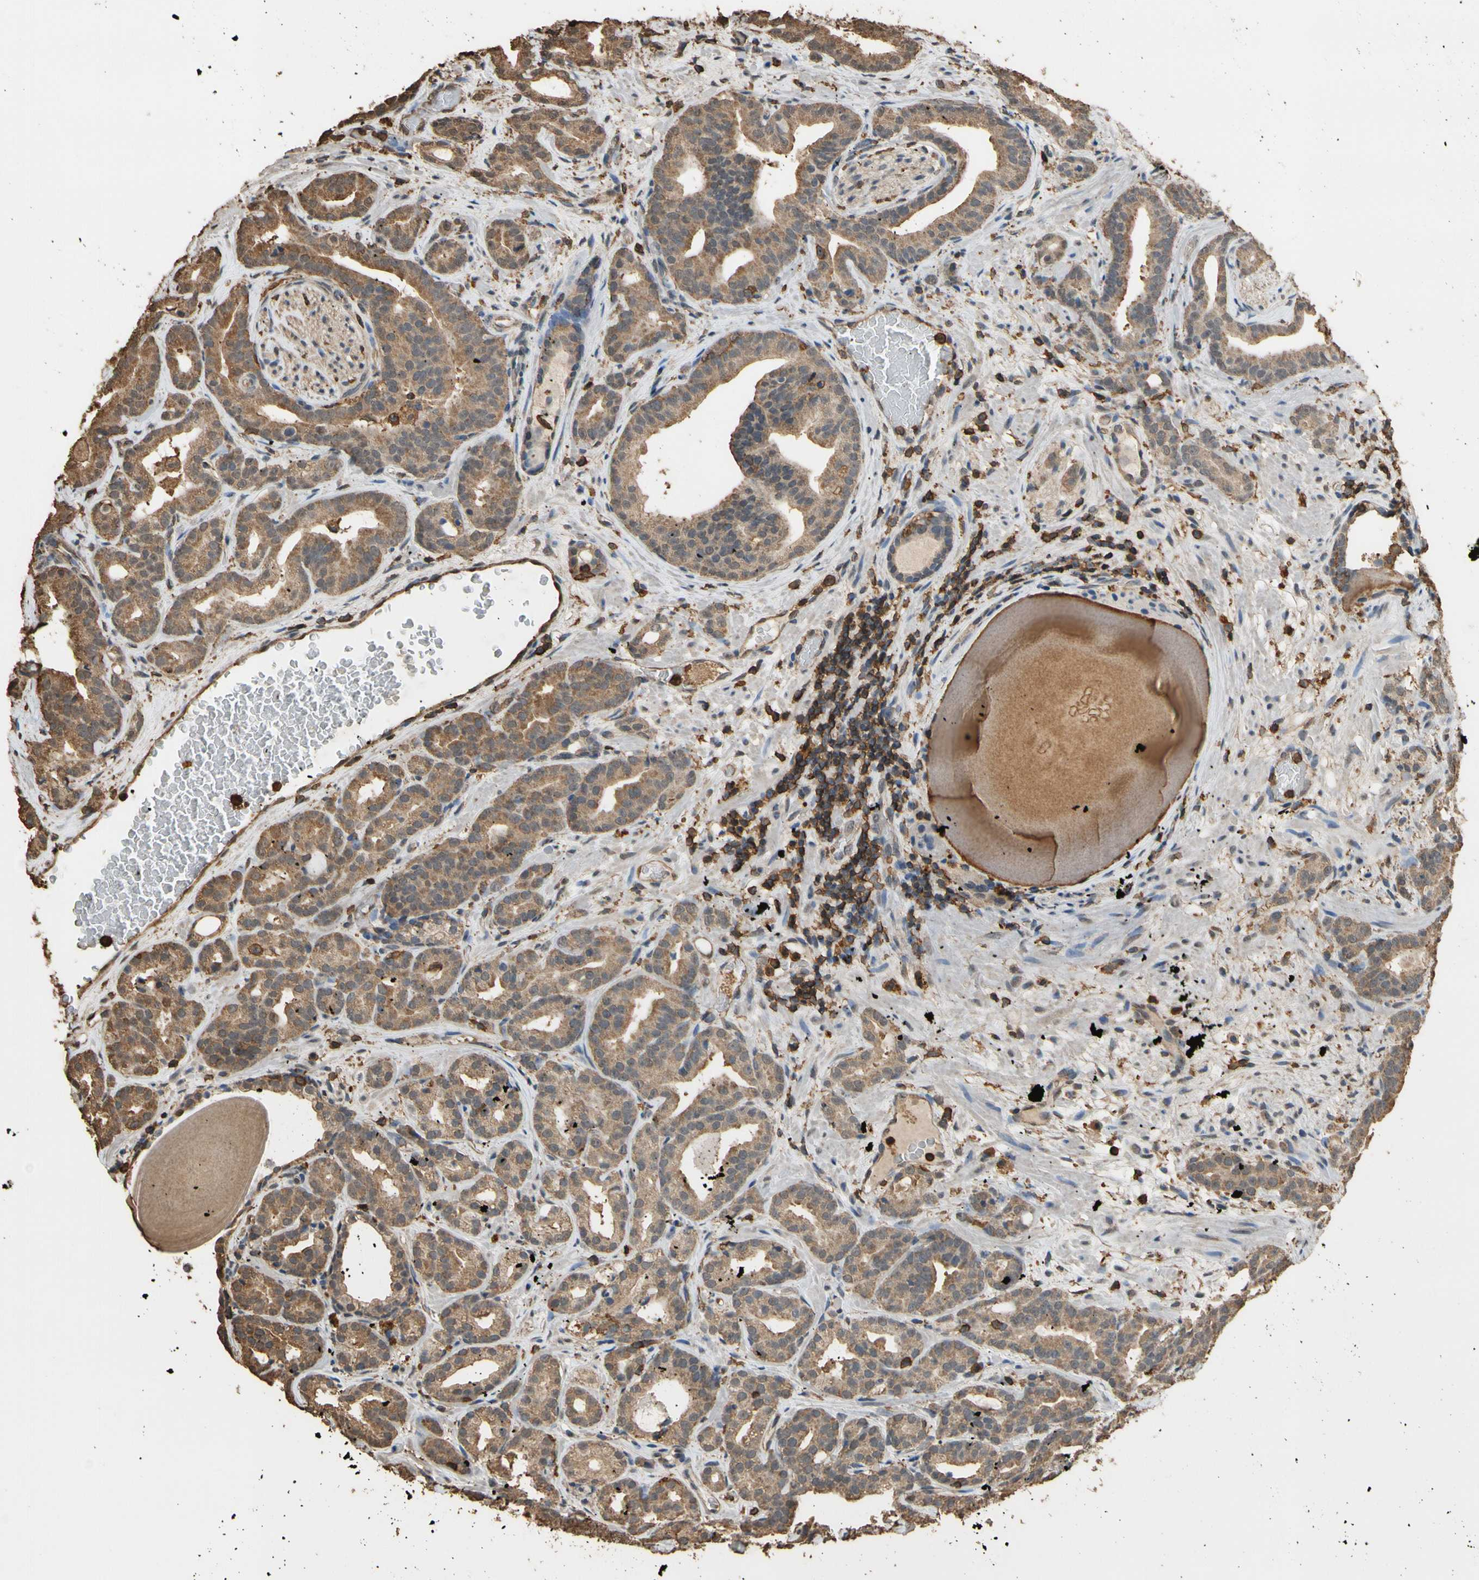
{"staining": {"intensity": "moderate", "quantity": ">75%", "location": "cytoplasmic/membranous"}, "tissue": "prostate cancer", "cell_type": "Tumor cells", "image_type": "cancer", "snomed": [{"axis": "morphology", "description": "Adenocarcinoma, Low grade"}, {"axis": "topography", "description": "Prostate"}], "caption": "This image shows immunohistochemistry (IHC) staining of human prostate cancer (low-grade adenocarcinoma), with medium moderate cytoplasmic/membranous expression in about >75% of tumor cells.", "gene": "TNFSF13B", "patient": {"sex": "male", "age": 63}}